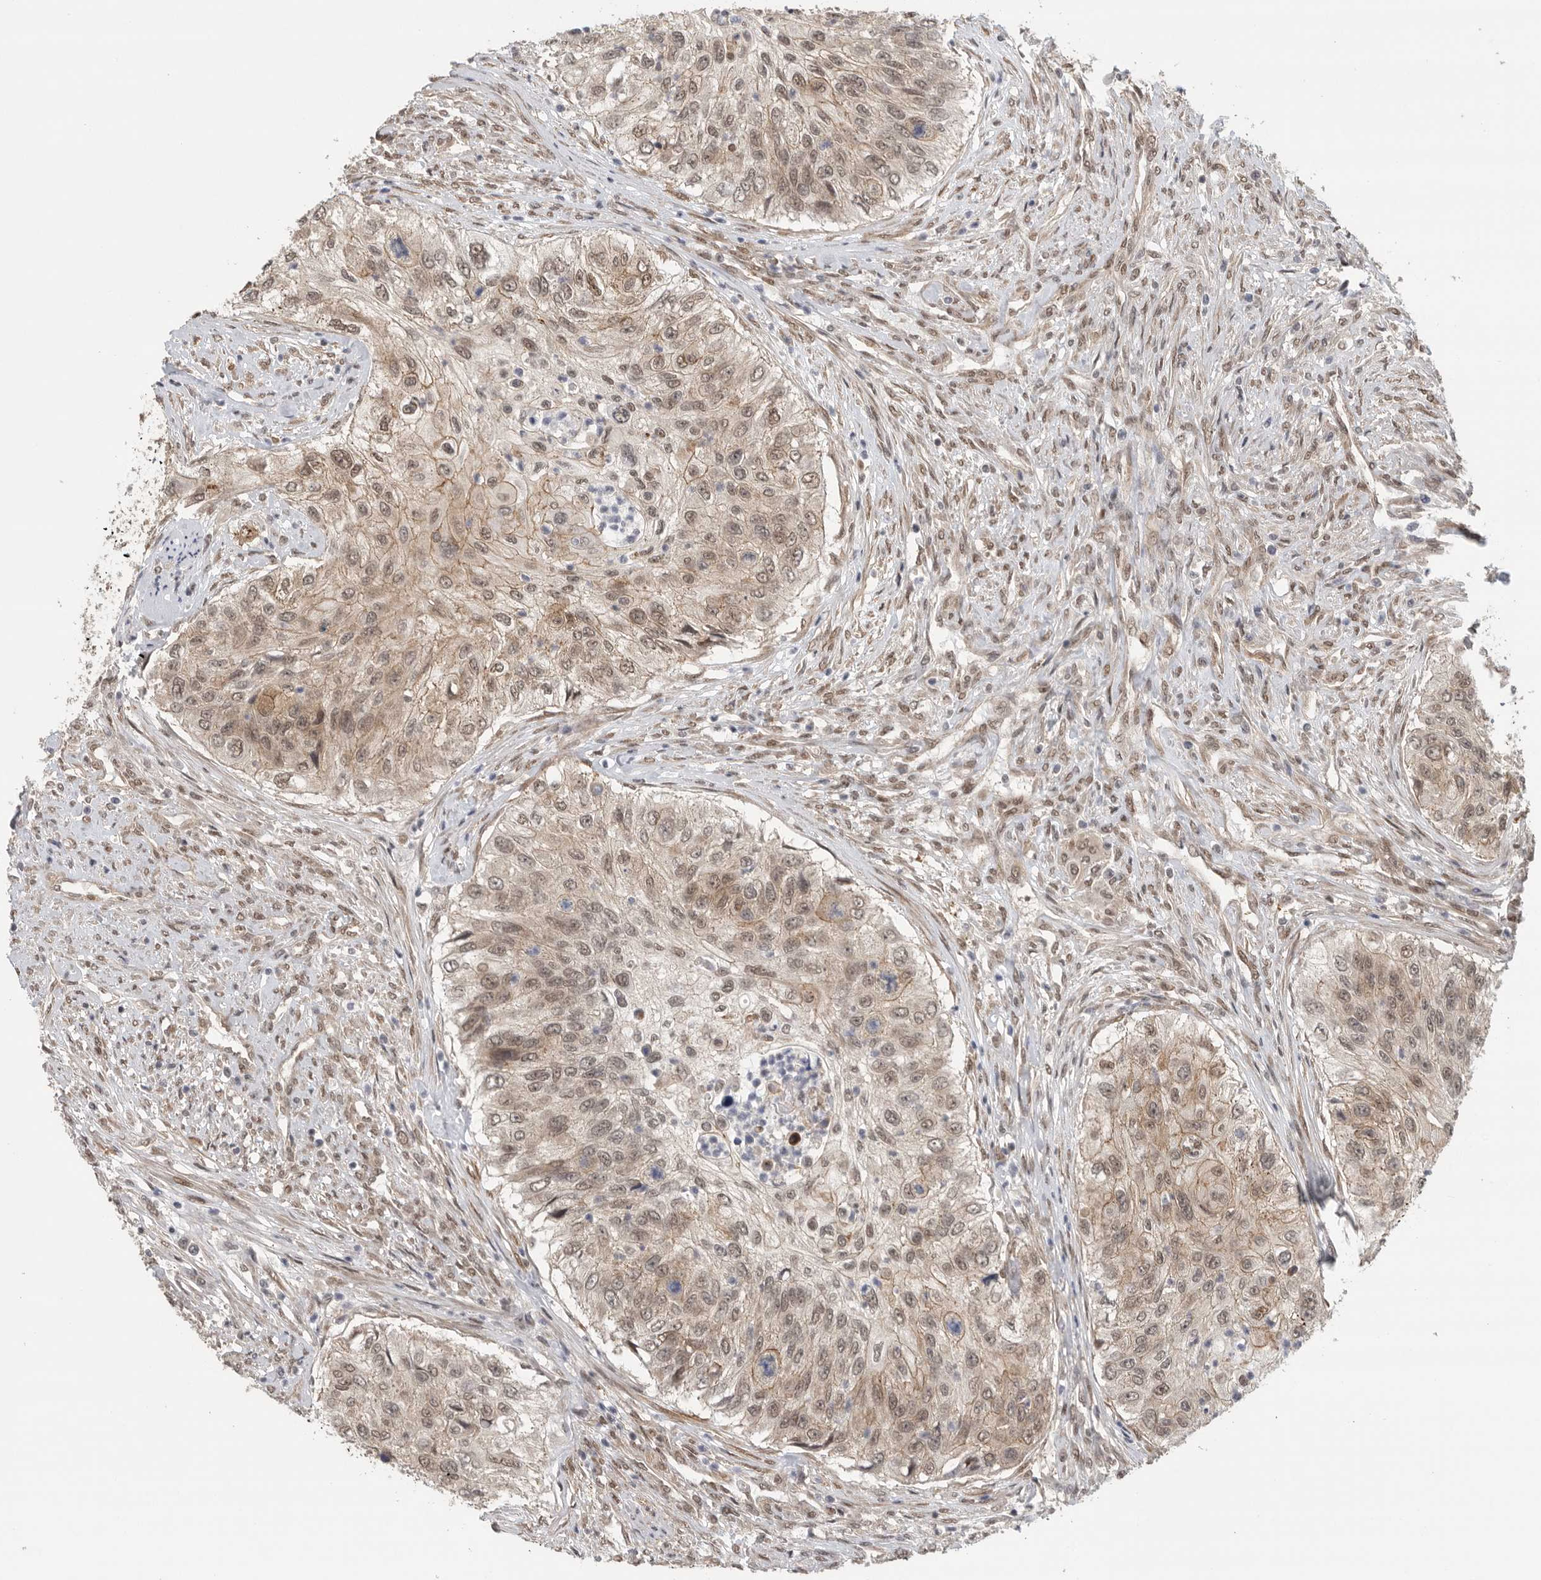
{"staining": {"intensity": "weak", "quantity": ">75%", "location": "cytoplasmic/membranous,nuclear"}, "tissue": "urothelial cancer", "cell_type": "Tumor cells", "image_type": "cancer", "snomed": [{"axis": "morphology", "description": "Urothelial carcinoma, High grade"}, {"axis": "topography", "description": "Urinary bladder"}], "caption": "High-magnification brightfield microscopy of urothelial carcinoma (high-grade) stained with DAB (3,3'-diaminobenzidine) (brown) and counterstained with hematoxylin (blue). tumor cells exhibit weak cytoplasmic/membranous and nuclear positivity is present in about>75% of cells.", "gene": "VPS50", "patient": {"sex": "female", "age": 60}}